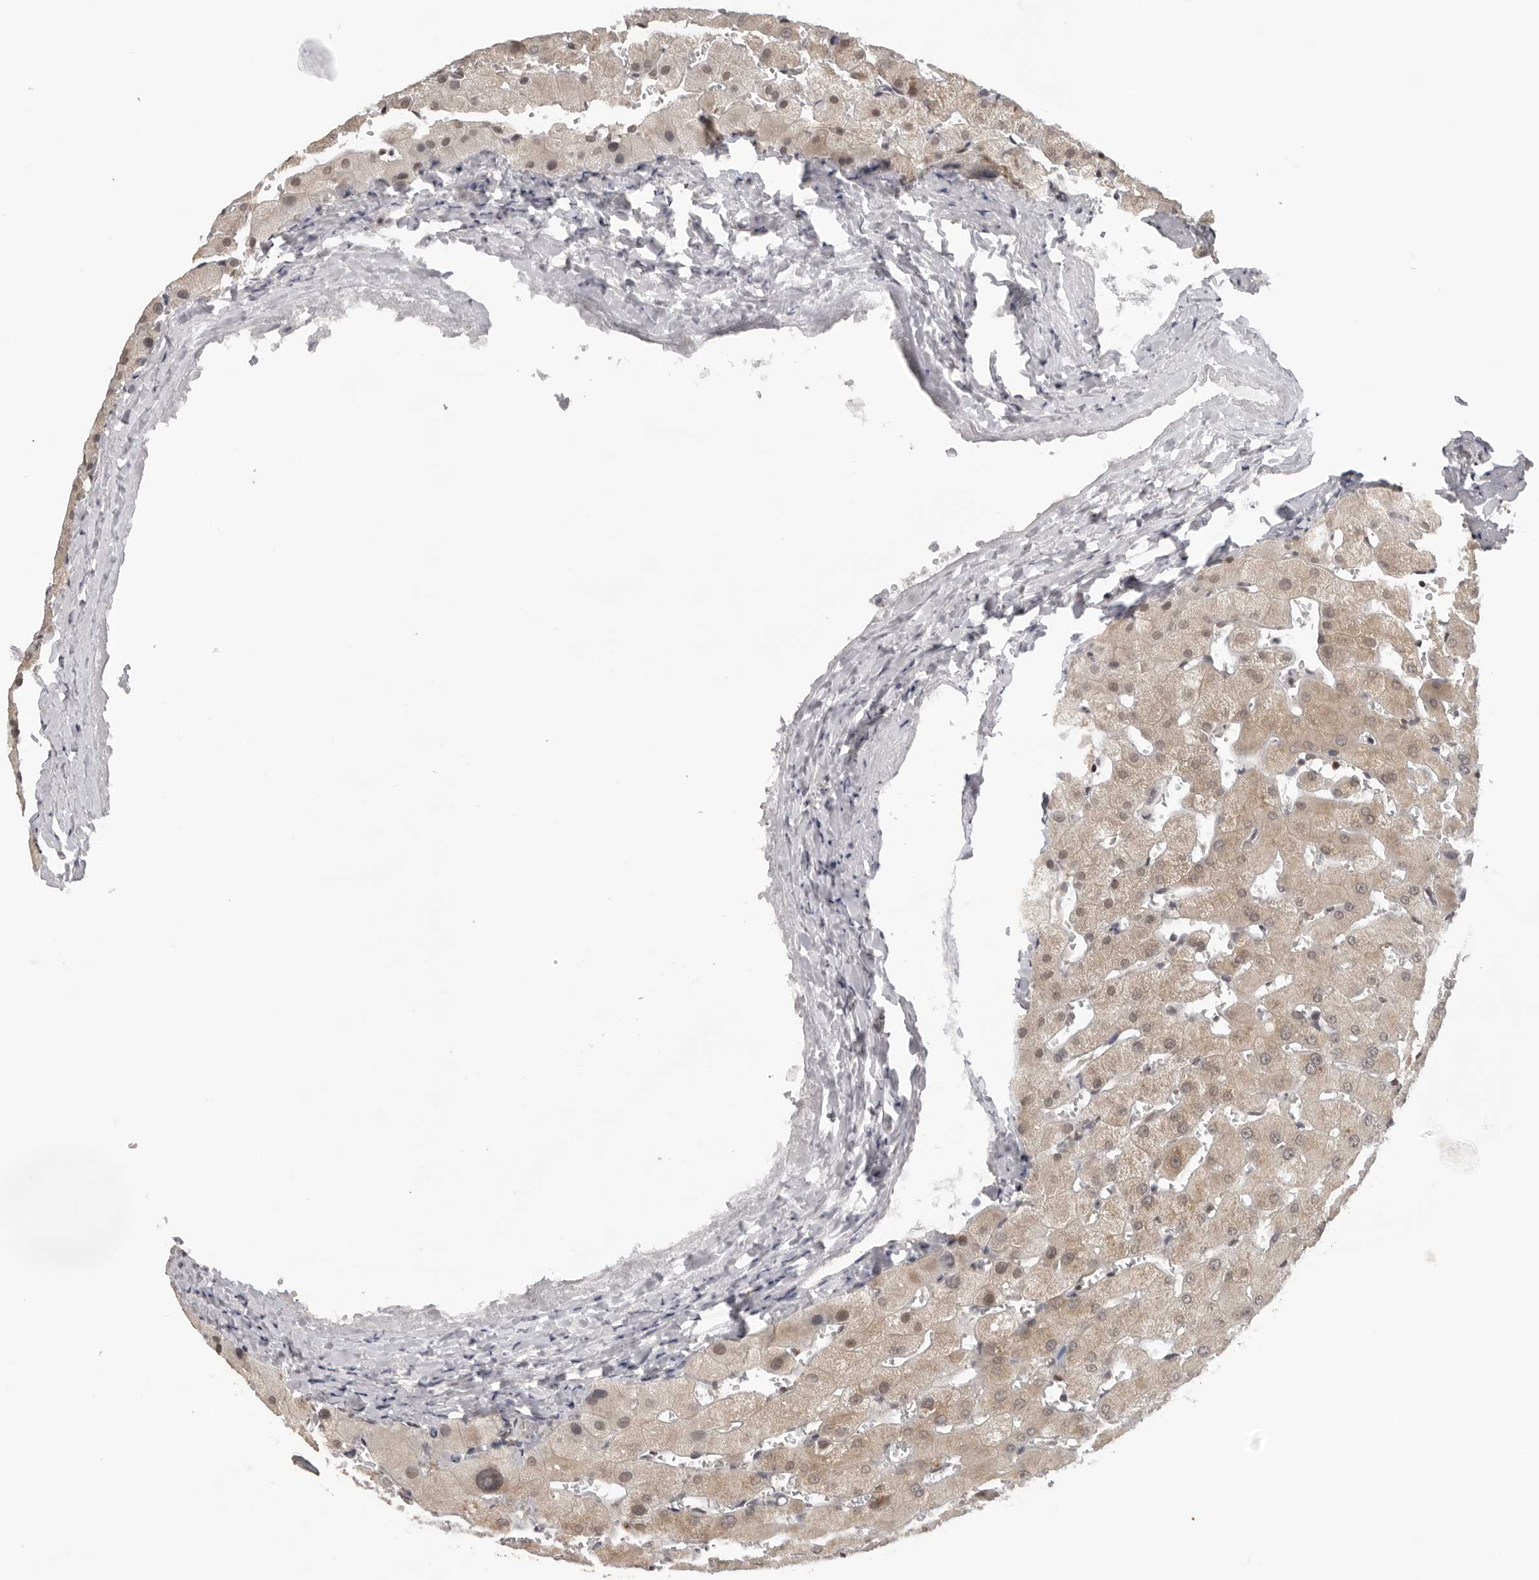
{"staining": {"intensity": "negative", "quantity": "none", "location": "none"}, "tissue": "liver", "cell_type": "Cholangiocytes", "image_type": "normal", "snomed": [{"axis": "morphology", "description": "Normal tissue, NOS"}, {"axis": "topography", "description": "Liver"}], "caption": "Immunohistochemical staining of unremarkable liver displays no significant expression in cholangiocytes. (Brightfield microscopy of DAB immunohistochemistry at high magnification).", "gene": "CASP7", "patient": {"sex": "female", "age": 63}}